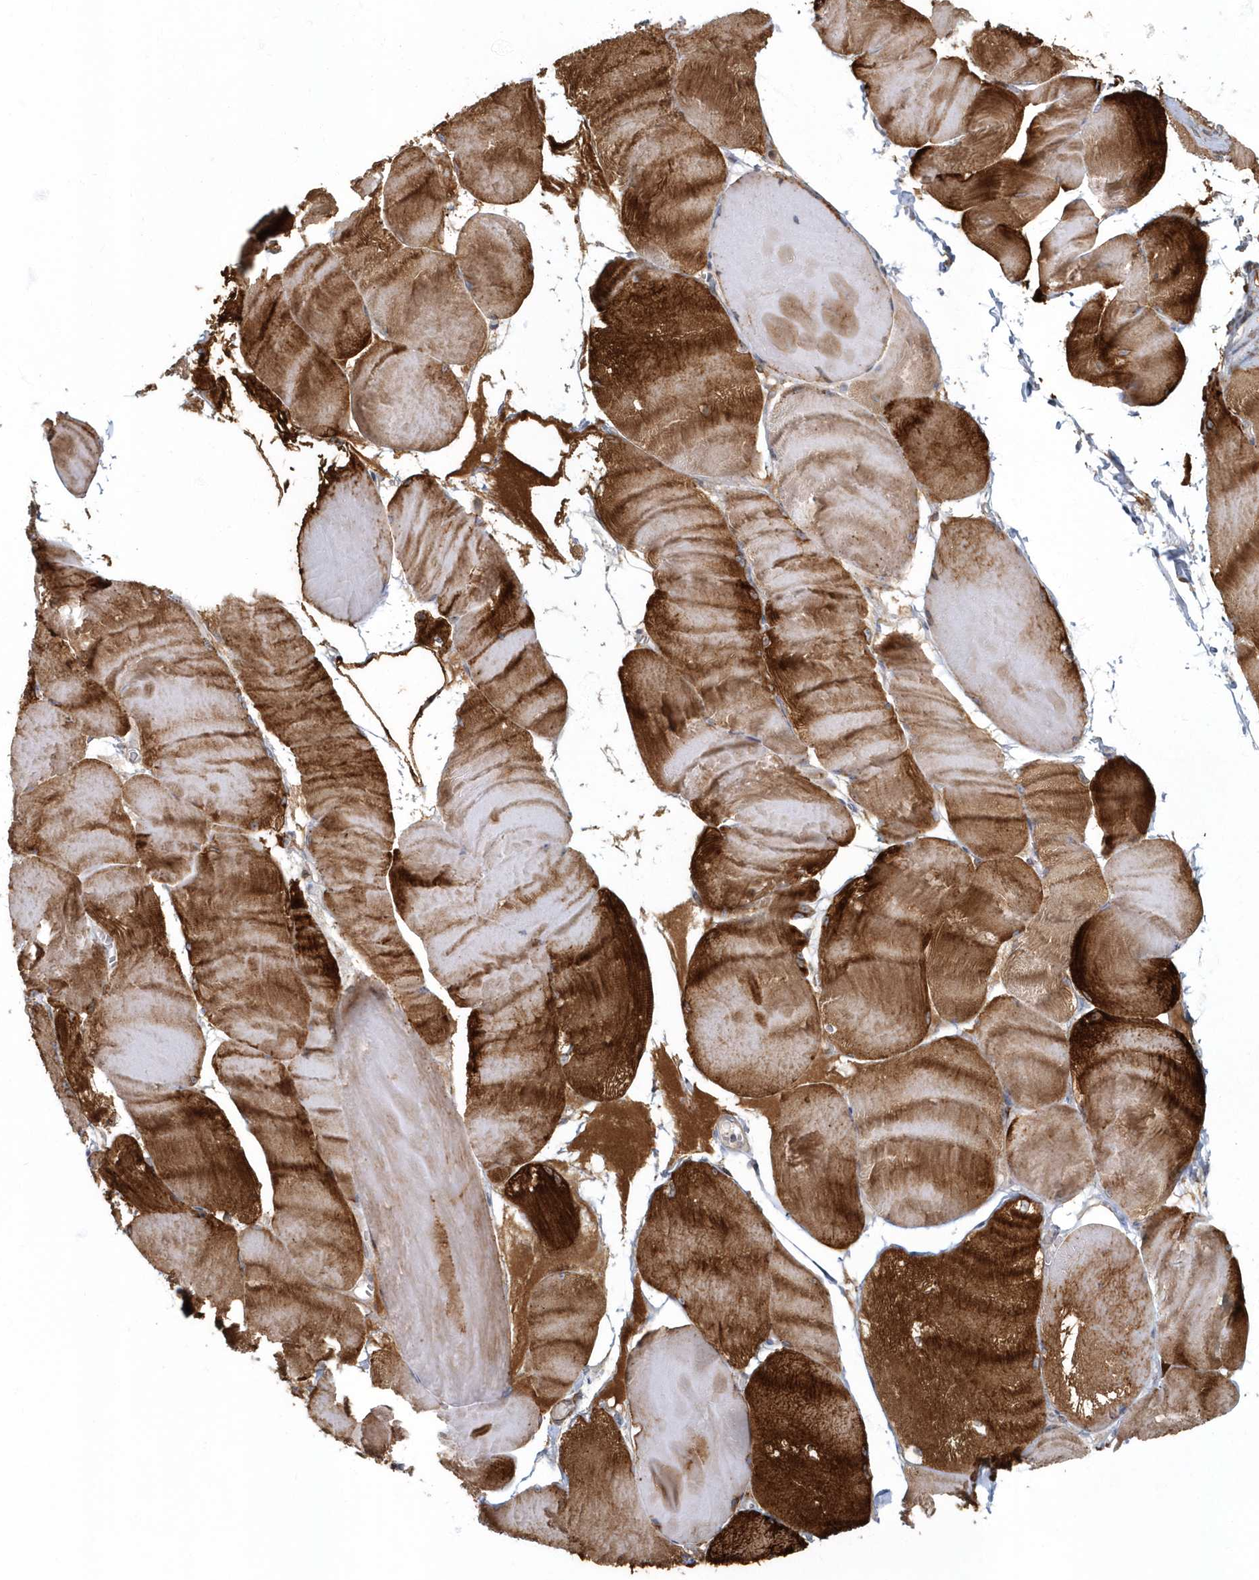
{"staining": {"intensity": "strong", "quantity": ">75%", "location": "cytoplasmic/membranous"}, "tissue": "skeletal muscle", "cell_type": "Myocytes", "image_type": "normal", "snomed": [{"axis": "morphology", "description": "Normal tissue, NOS"}, {"axis": "morphology", "description": "Basal cell carcinoma"}, {"axis": "topography", "description": "Skeletal muscle"}], "caption": "A histopathology image of skeletal muscle stained for a protein reveals strong cytoplasmic/membranous brown staining in myocytes.", "gene": "ARHGEF38", "patient": {"sex": "female", "age": 64}}